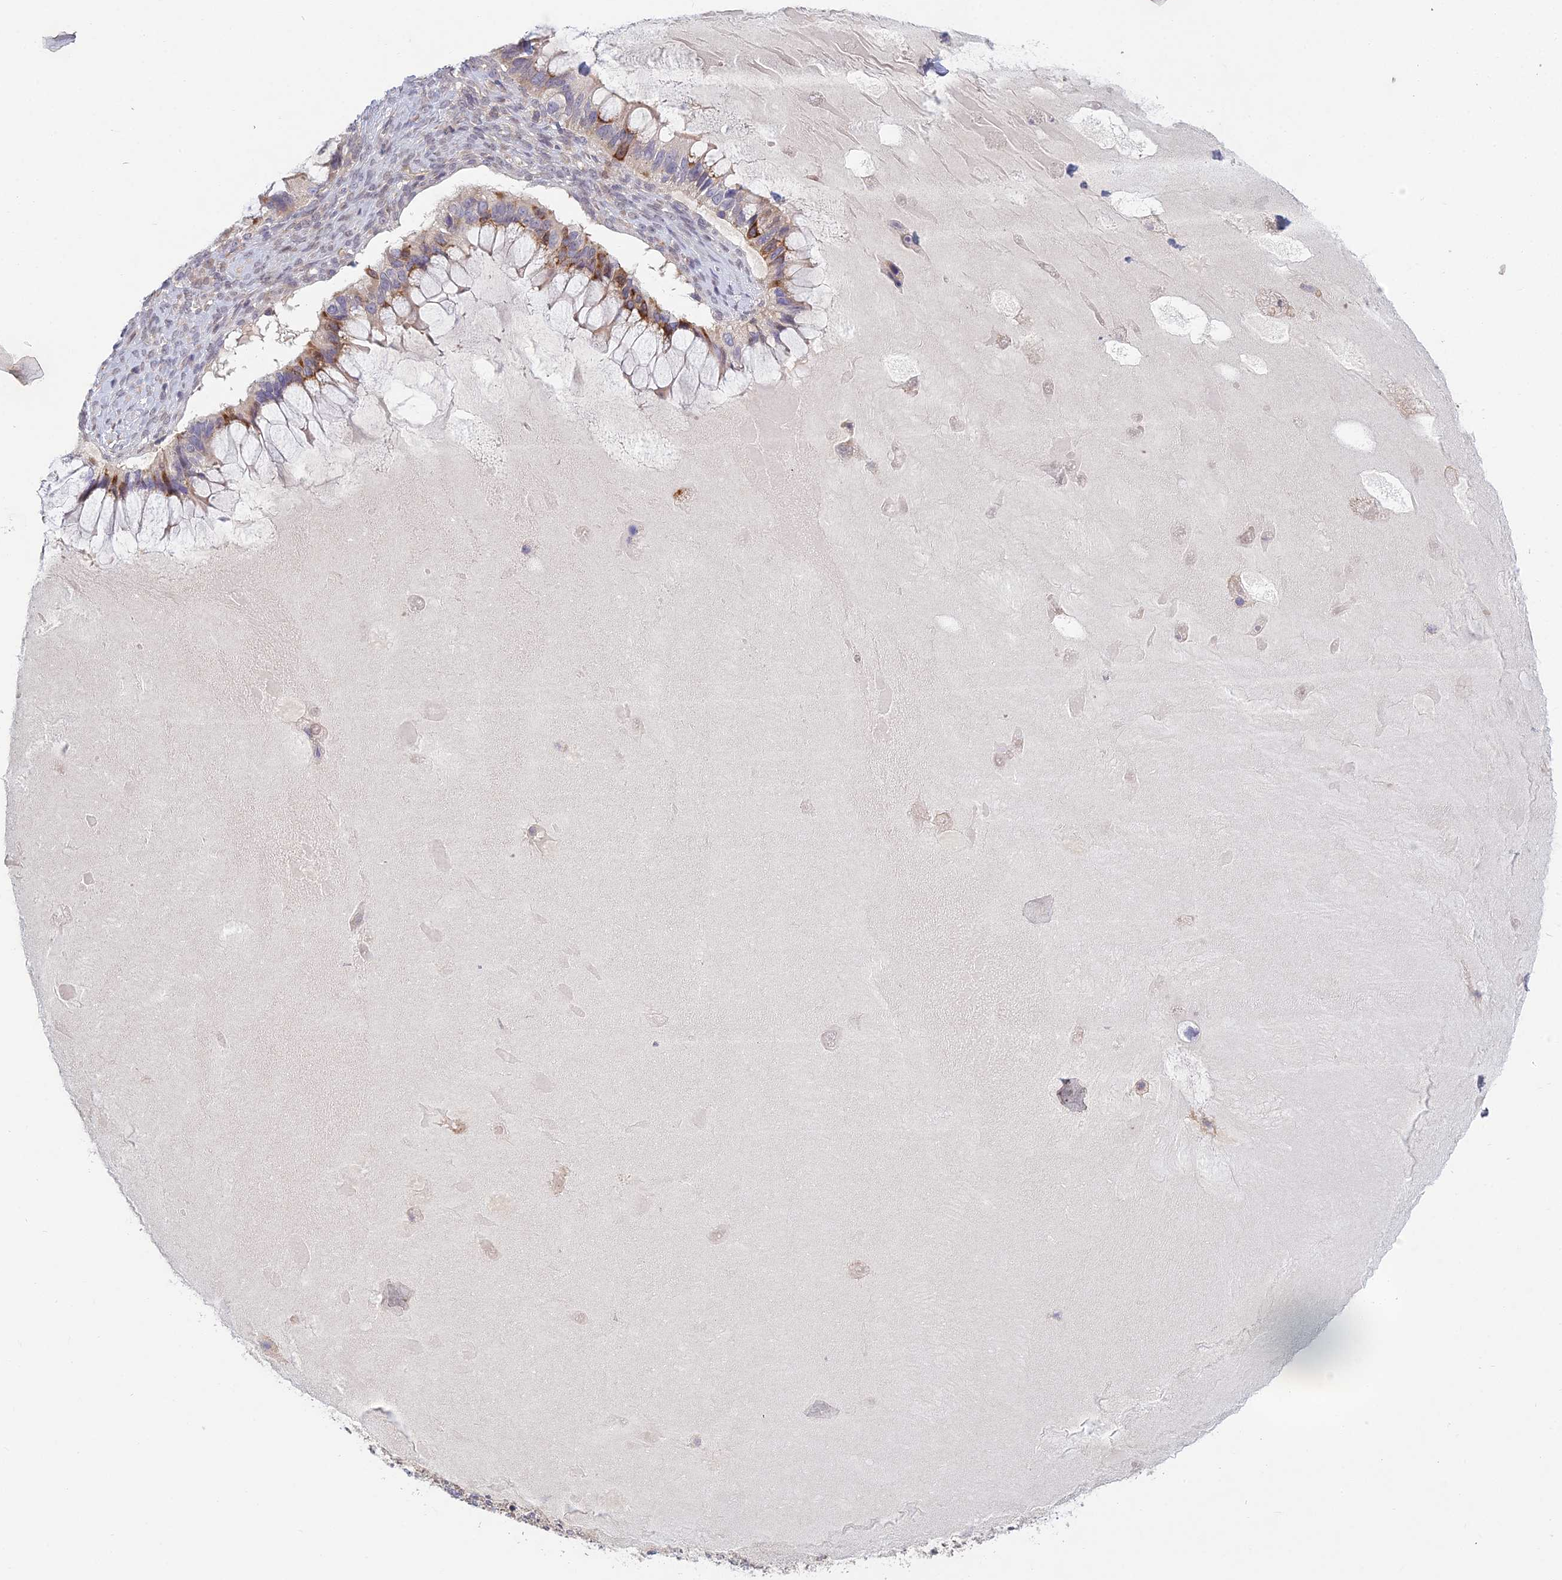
{"staining": {"intensity": "moderate", "quantity": "<25%", "location": "cytoplasmic/membranous"}, "tissue": "ovarian cancer", "cell_type": "Tumor cells", "image_type": "cancer", "snomed": [{"axis": "morphology", "description": "Cystadenocarcinoma, mucinous, NOS"}, {"axis": "topography", "description": "Ovary"}], "caption": "The photomicrograph demonstrates staining of ovarian cancer, revealing moderate cytoplasmic/membranous protein staining (brown color) within tumor cells.", "gene": "METTL26", "patient": {"sex": "female", "age": 61}}